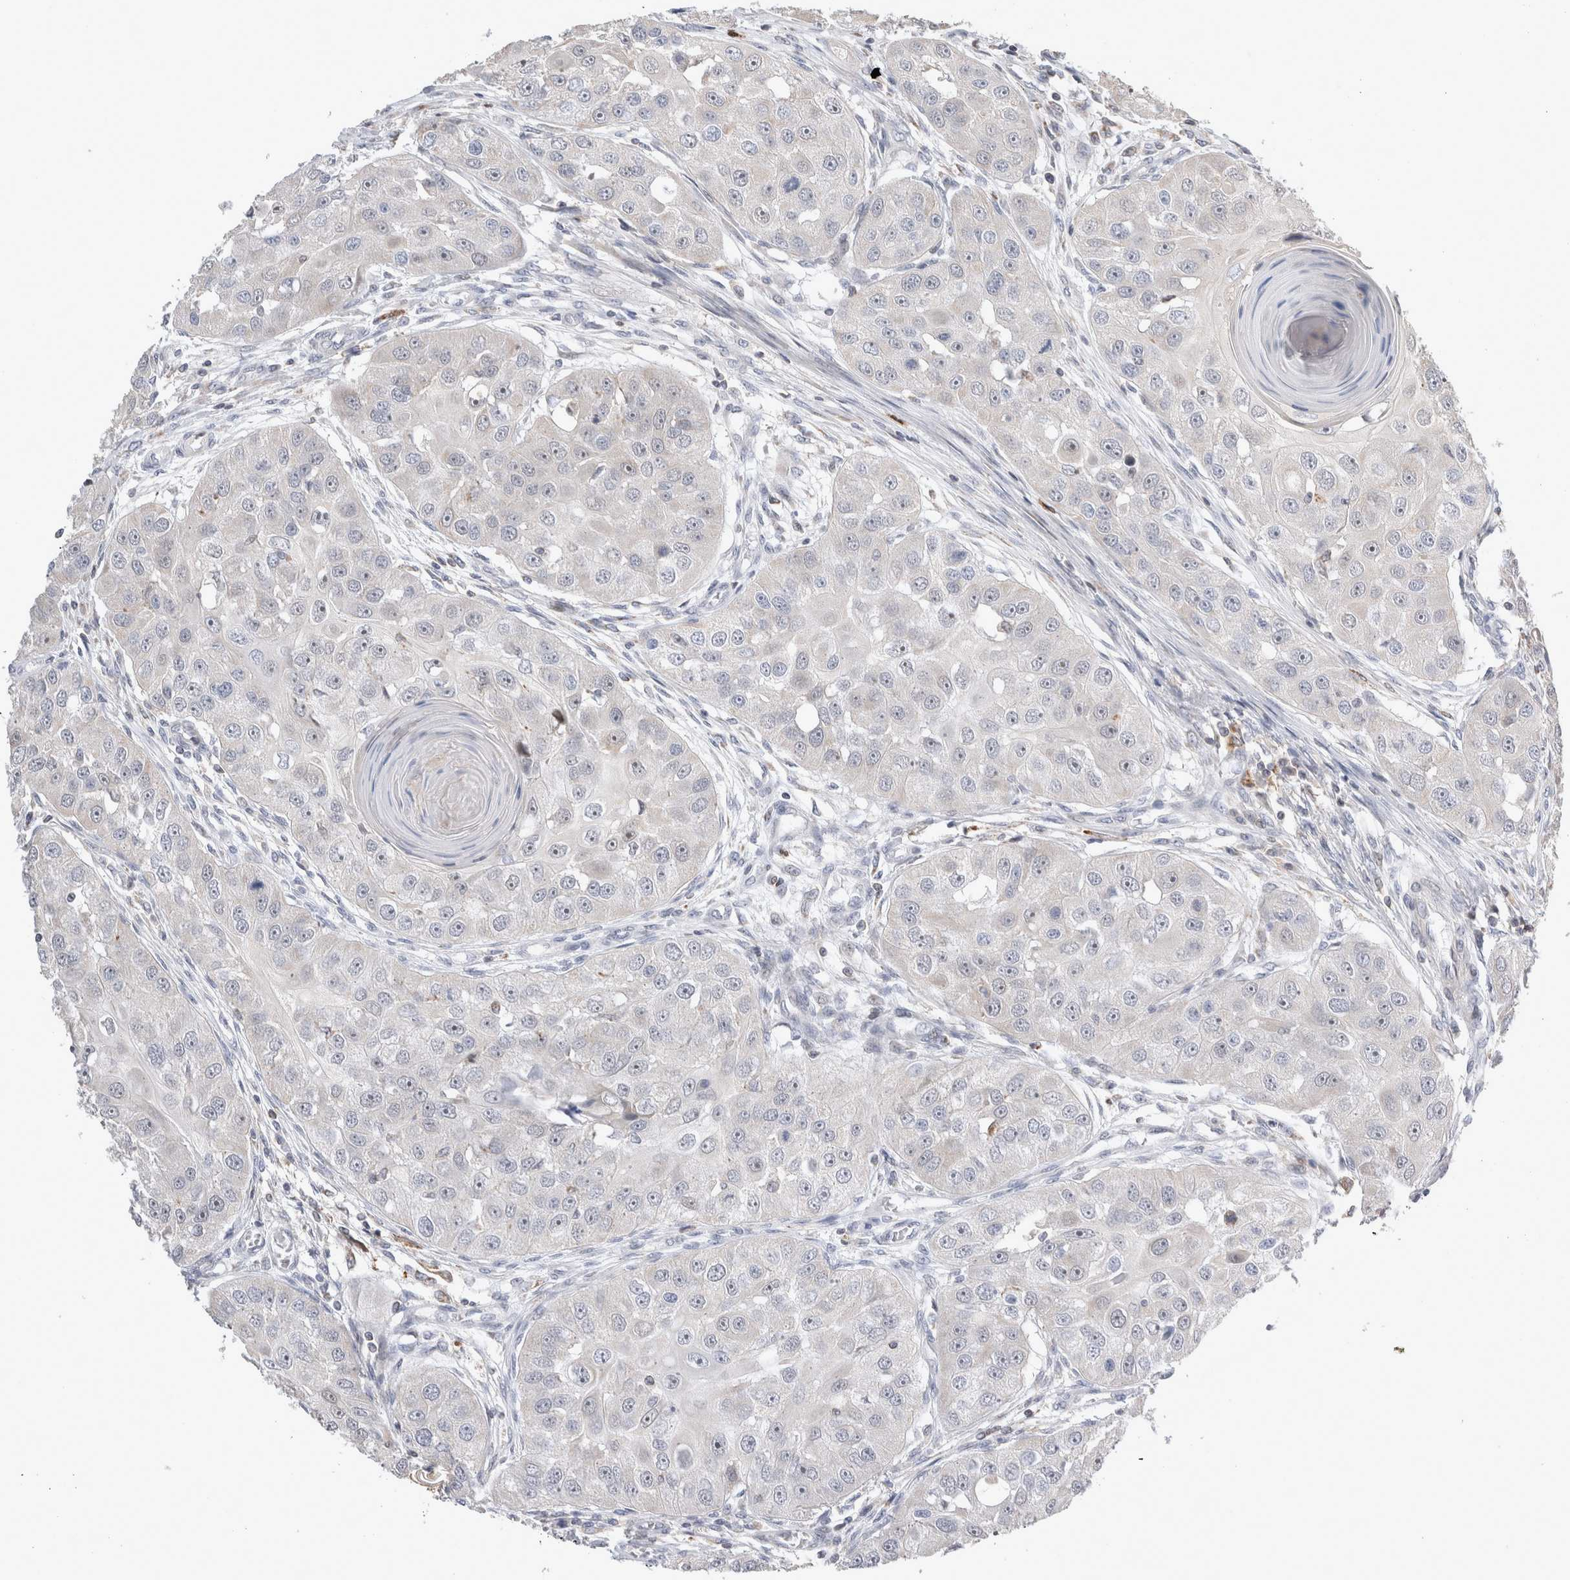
{"staining": {"intensity": "negative", "quantity": "none", "location": "none"}, "tissue": "head and neck cancer", "cell_type": "Tumor cells", "image_type": "cancer", "snomed": [{"axis": "morphology", "description": "Normal tissue, NOS"}, {"axis": "morphology", "description": "Squamous cell carcinoma, NOS"}, {"axis": "topography", "description": "Skeletal muscle"}, {"axis": "topography", "description": "Head-Neck"}], "caption": "An image of squamous cell carcinoma (head and neck) stained for a protein reveals no brown staining in tumor cells. (DAB immunohistochemistry (IHC) visualized using brightfield microscopy, high magnification).", "gene": "AGMAT", "patient": {"sex": "male", "age": 51}}